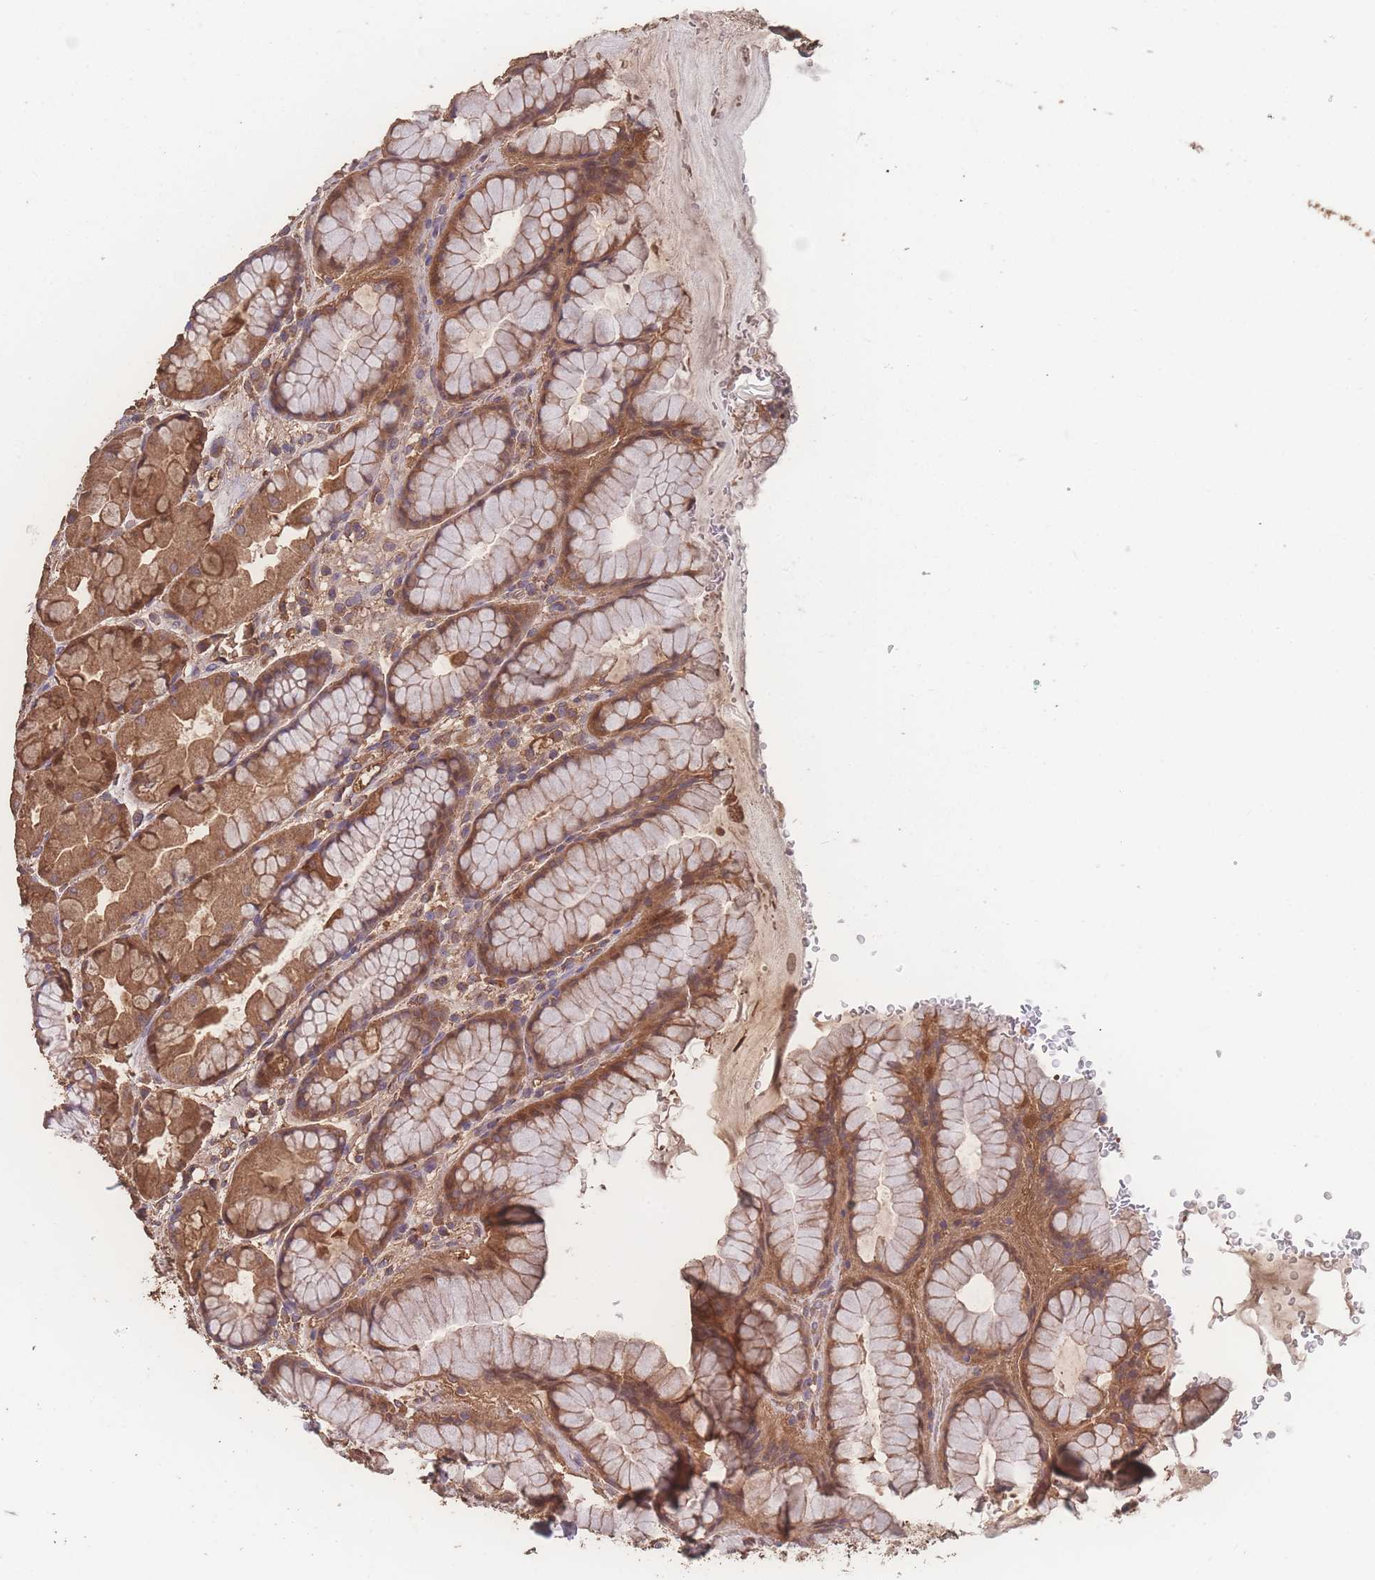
{"staining": {"intensity": "moderate", "quantity": ">75%", "location": "cytoplasmic/membranous"}, "tissue": "stomach", "cell_type": "Glandular cells", "image_type": "normal", "snomed": [{"axis": "morphology", "description": "Normal tissue, NOS"}, {"axis": "topography", "description": "Stomach"}], "caption": "Immunohistochemistry (IHC) (DAB (3,3'-diaminobenzidine)) staining of normal stomach reveals moderate cytoplasmic/membranous protein staining in approximately >75% of glandular cells.", "gene": "ATXN10", "patient": {"sex": "male", "age": 57}}